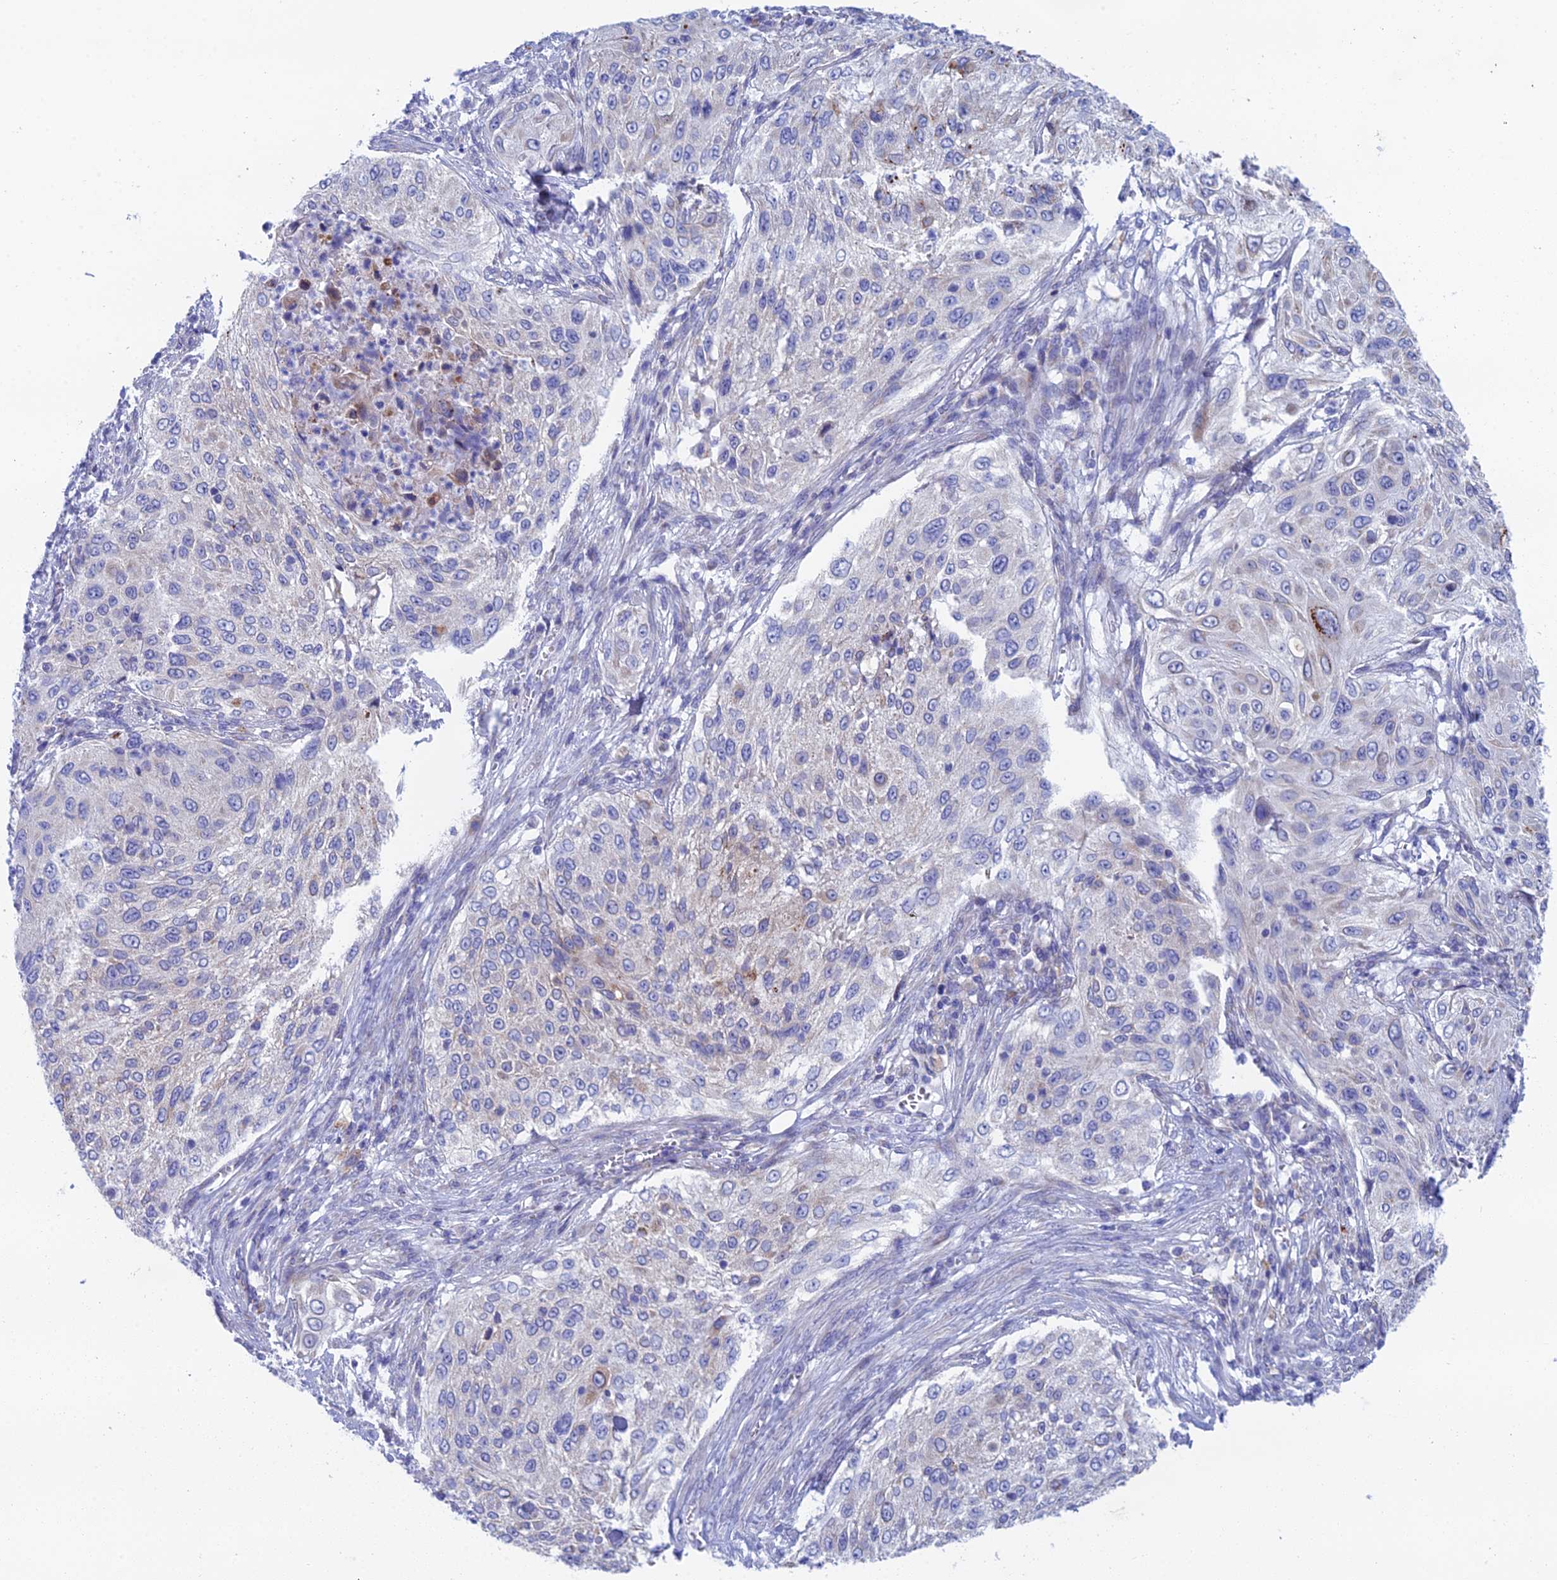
{"staining": {"intensity": "negative", "quantity": "none", "location": "none"}, "tissue": "cervical cancer", "cell_type": "Tumor cells", "image_type": "cancer", "snomed": [{"axis": "morphology", "description": "Squamous cell carcinoma, NOS"}, {"axis": "topography", "description": "Cervix"}], "caption": "Immunohistochemistry (IHC) image of neoplastic tissue: human cervical squamous cell carcinoma stained with DAB demonstrates no significant protein expression in tumor cells.", "gene": "CFAP210", "patient": {"sex": "female", "age": 42}}